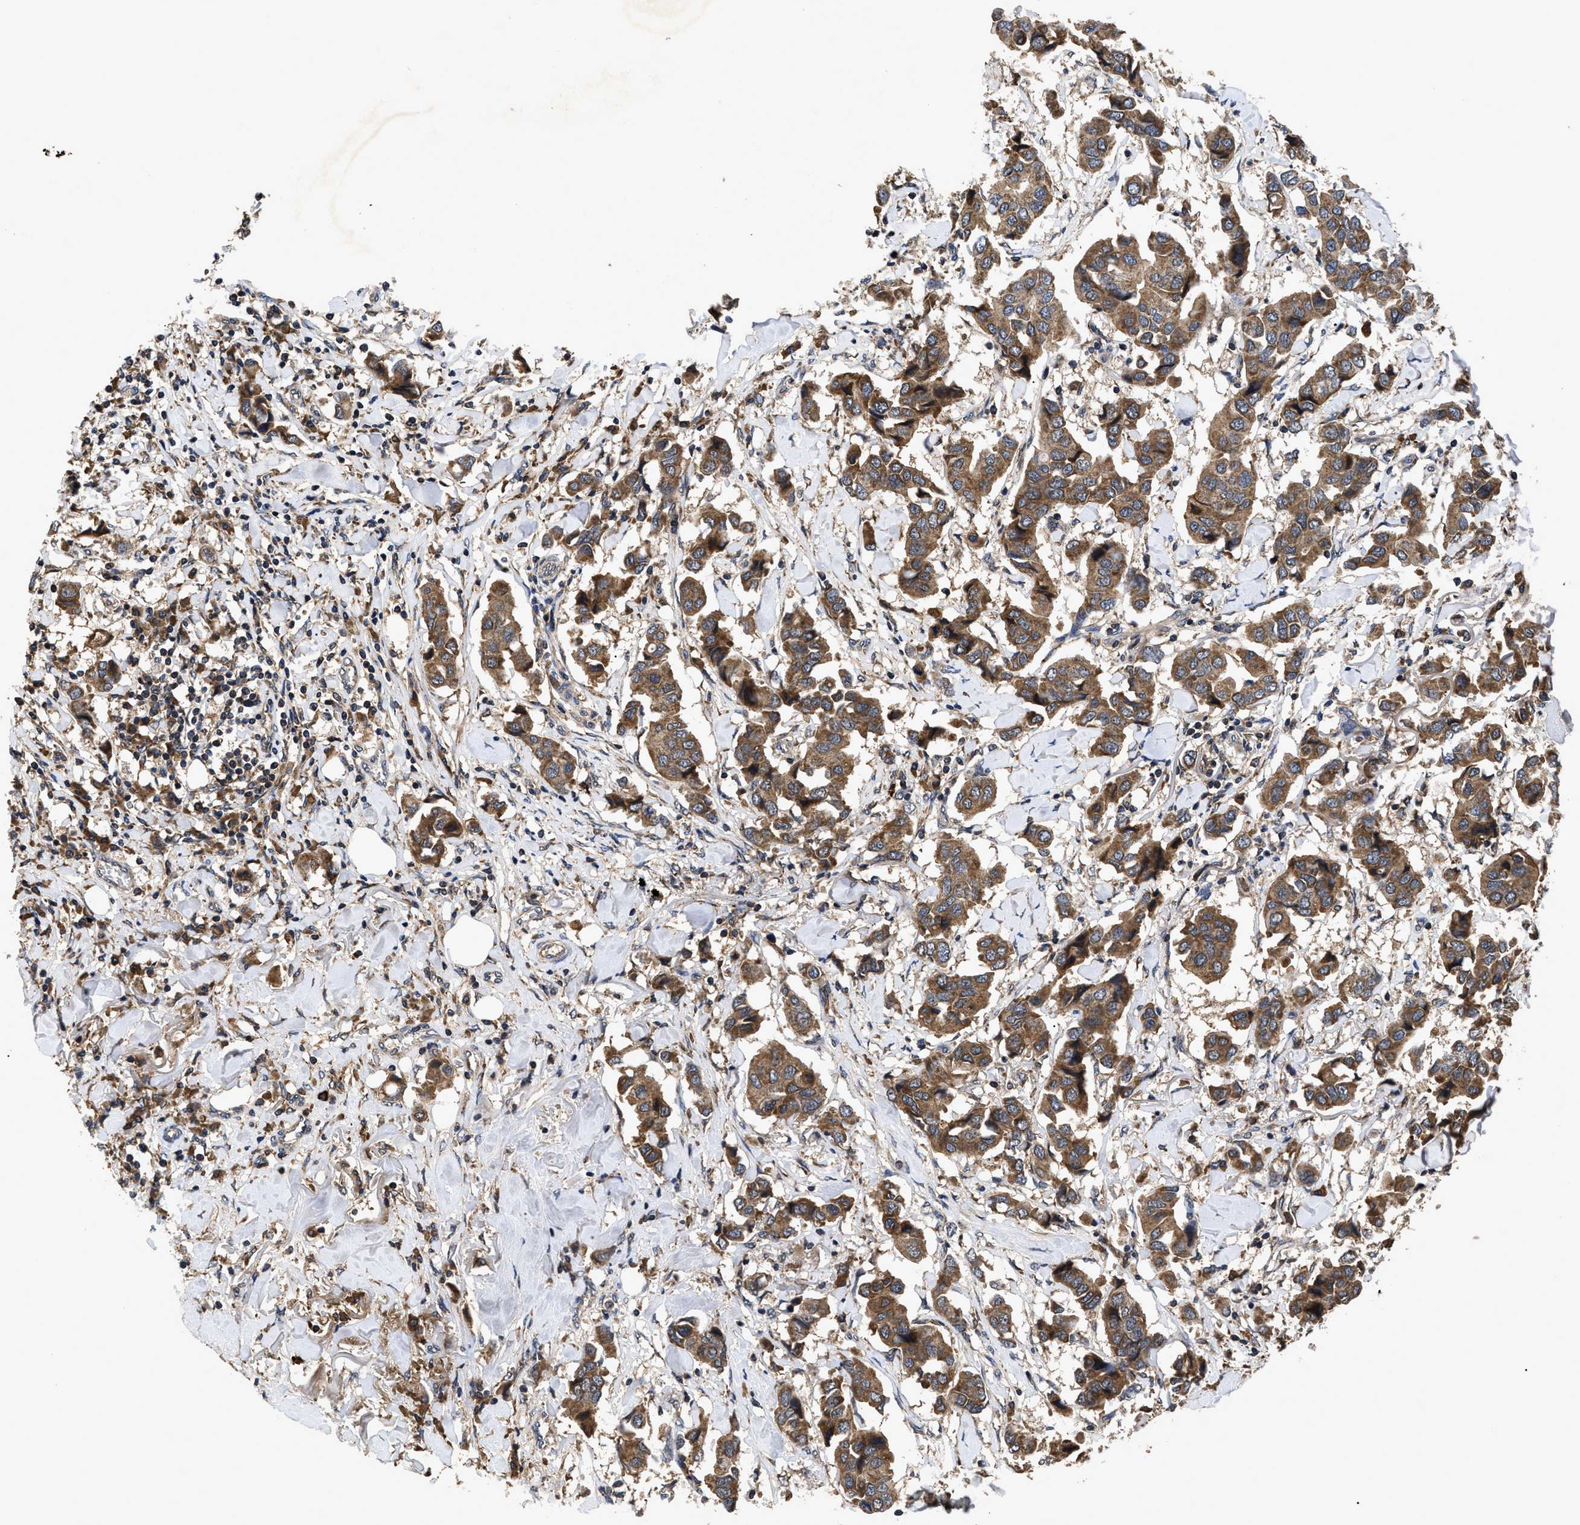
{"staining": {"intensity": "moderate", "quantity": ">75%", "location": "cytoplasmic/membranous"}, "tissue": "breast cancer", "cell_type": "Tumor cells", "image_type": "cancer", "snomed": [{"axis": "morphology", "description": "Duct carcinoma"}, {"axis": "topography", "description": "Breast"}], "caption": "IHC of human infiltrating ductal carcinoma (breast) demonstrates medium levels of moderate cytoplasmic/membranous positivity in approximately >75% of tumor cells.", "gene": "LRRC3", "patient": {"sex": "female", "age": 80}}